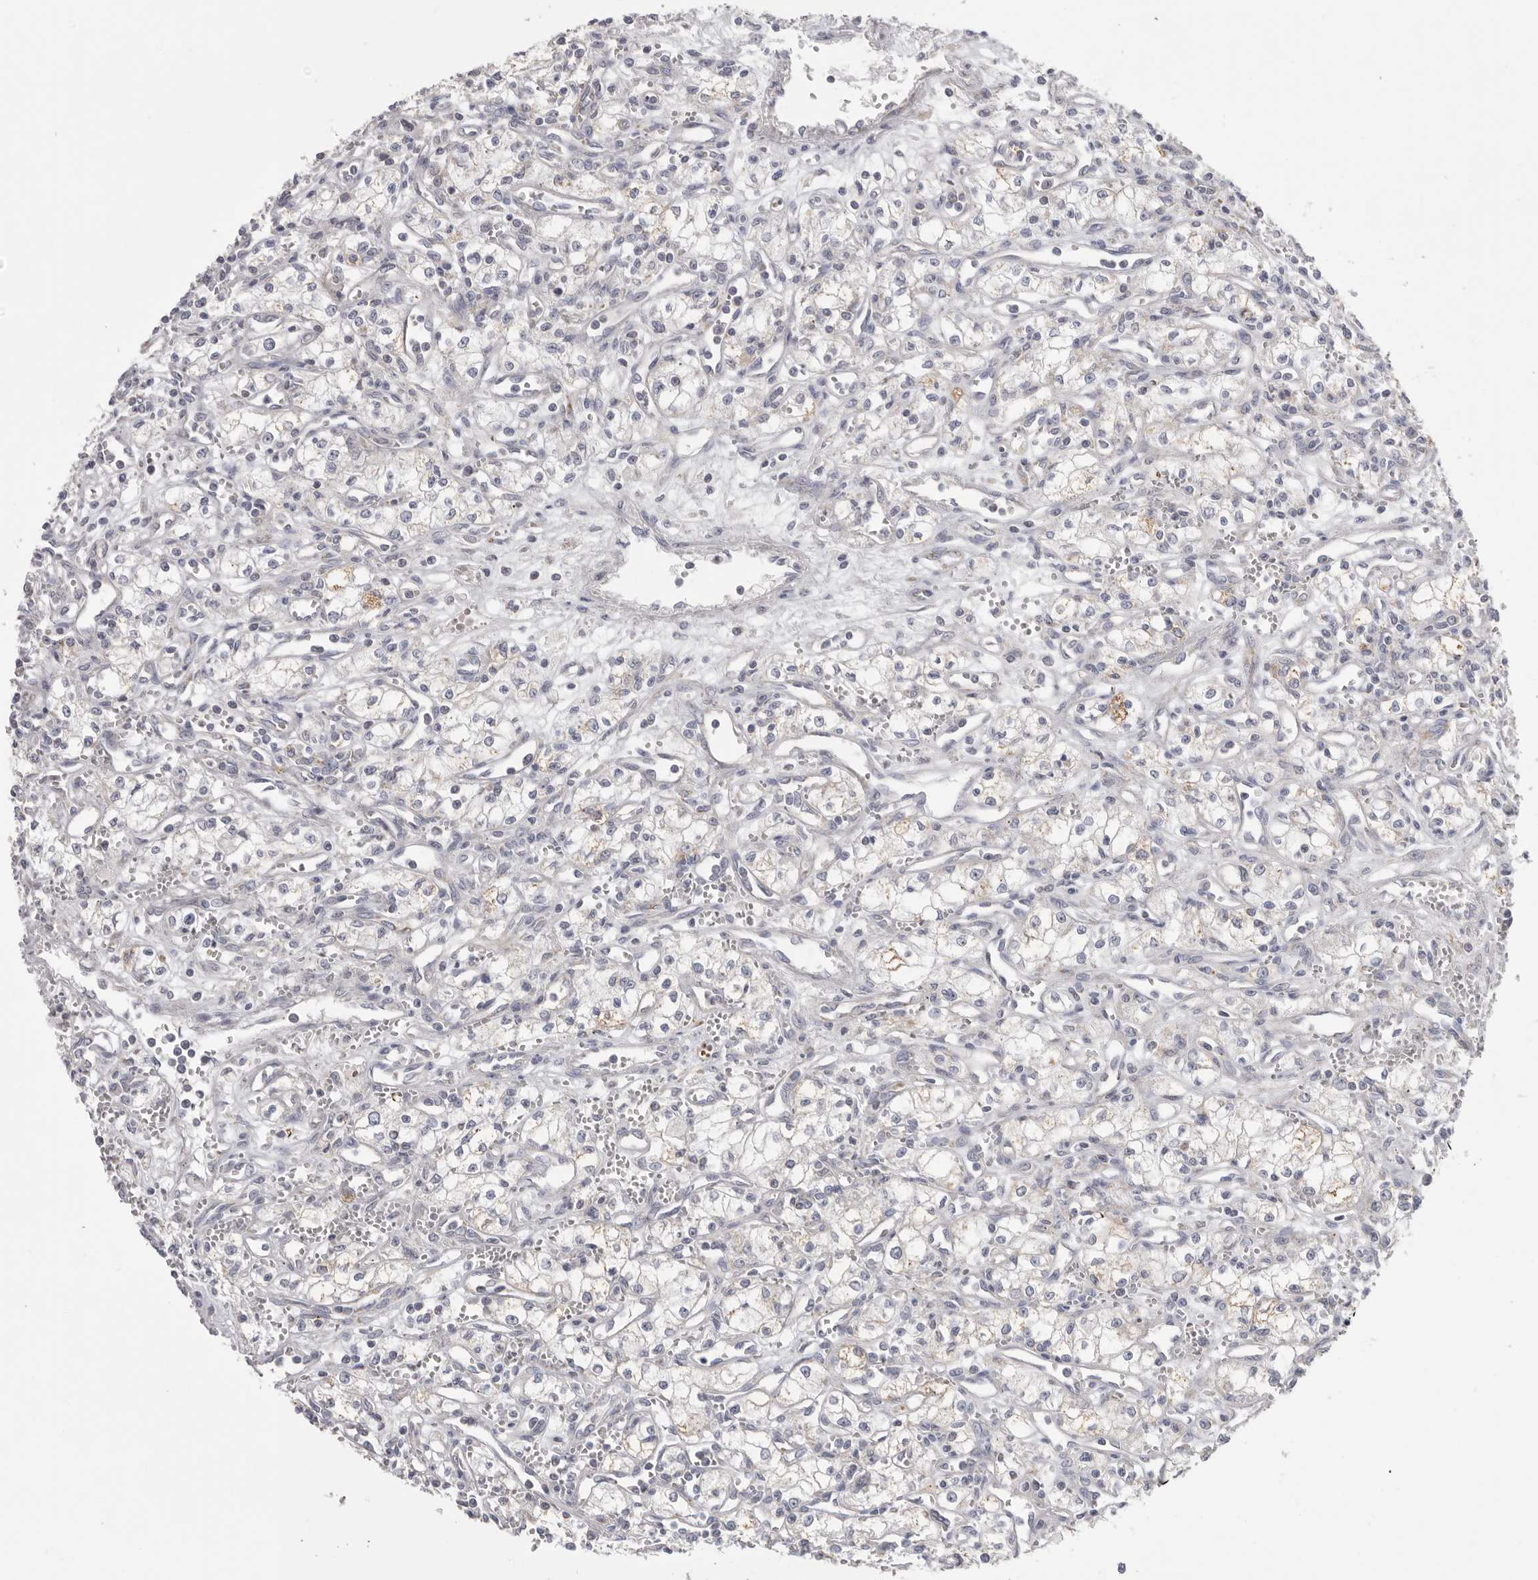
{"staining": {"intensity": "negative", "quantity": "none", "location": "none"}, "tissue": "renal cancer", "cell_type": "Tumor cells", "image_type": "cancer", "snomed": [{"axis": "morphology", "description": "Adenocarcinoma, NOS"}, {"axis": "topography", "description": "Kidney"}], "caption": "The immunohistochemistry (IHC) histopathology image has no significant expression in tumor cells of renal cancer tissue. Brightfield microscopy of IHC stained with DAB (brown) and hematoxylin (blue), captured at high magnification.", "gene": "VDAC3", "patient": {"sex": "male", "age": 59}}